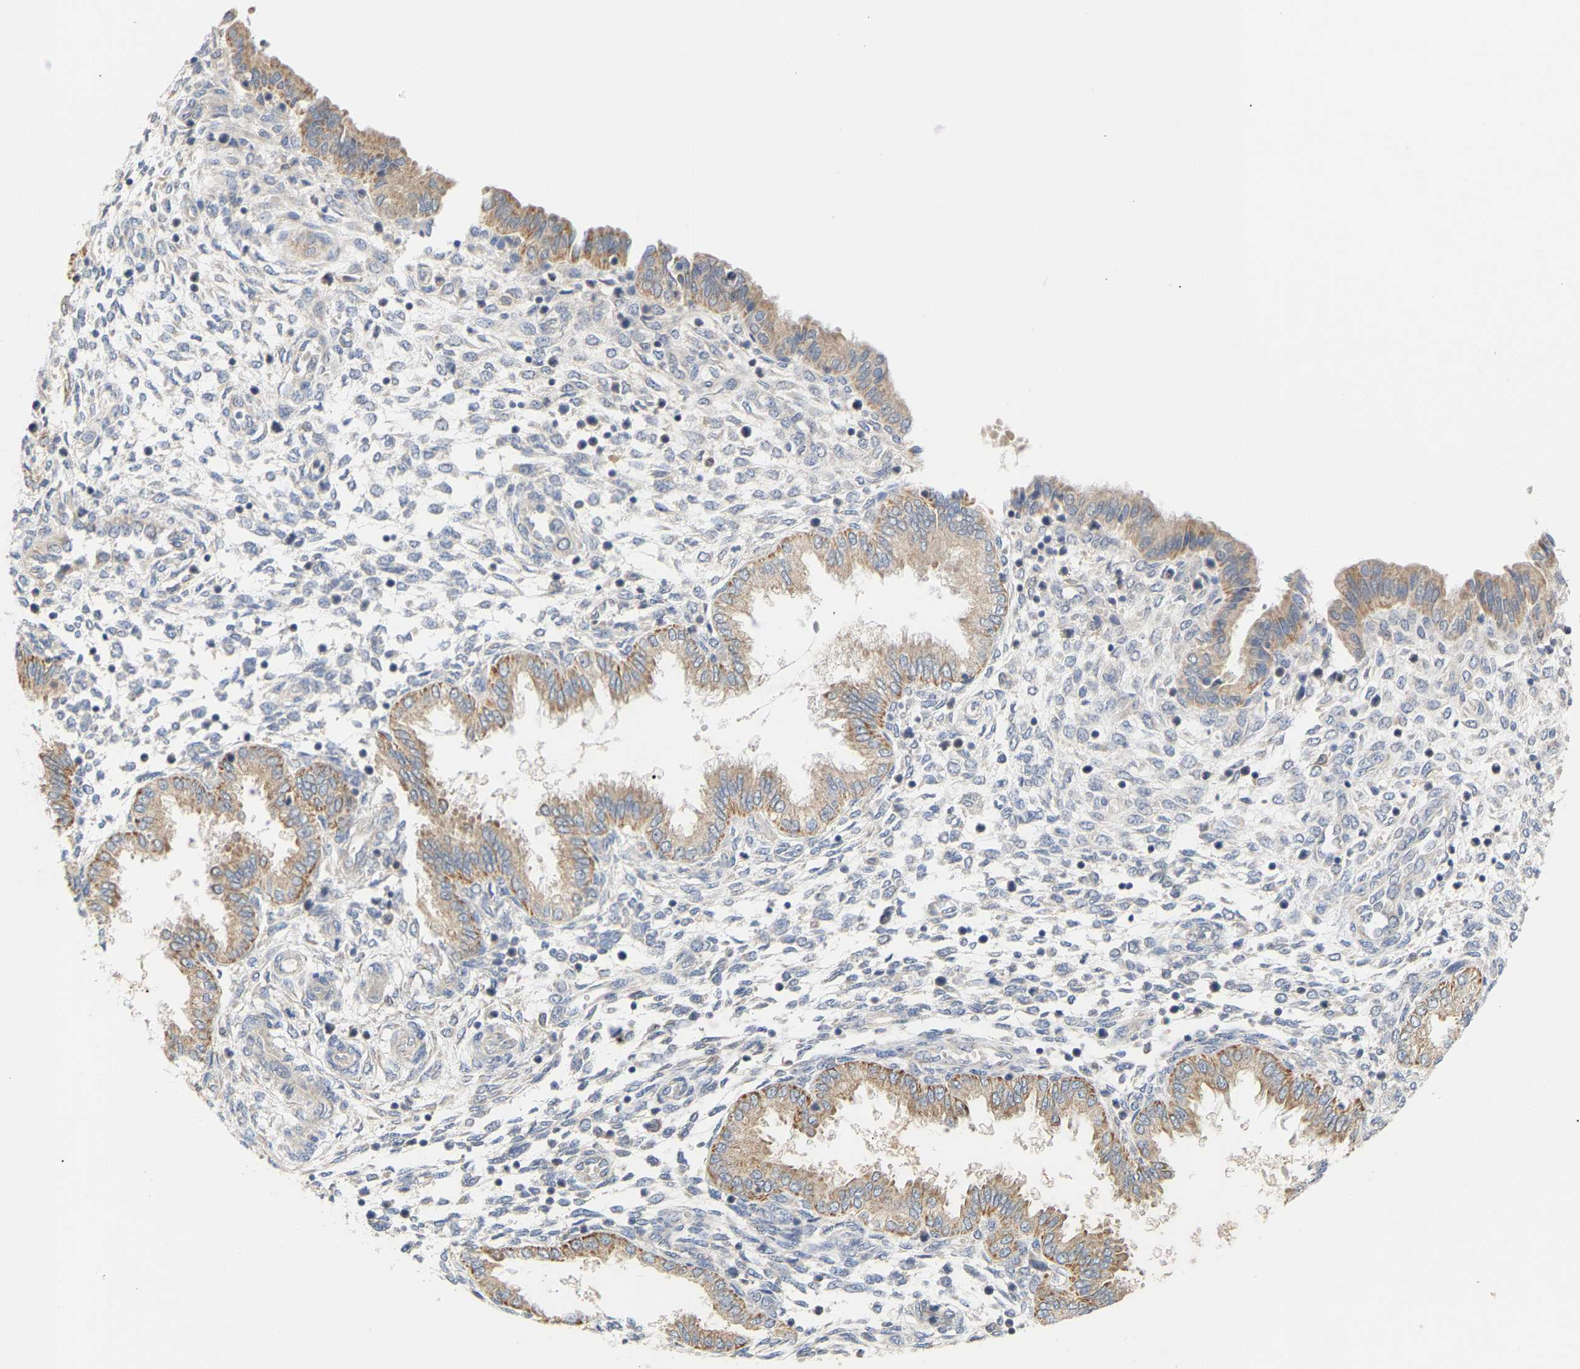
{"staining": {"intensity": "weak", "quantity": "<25%", "location": "cytoplasmic/membranous"}, "tissue": "endometrium", "cell_type": "Cells in endometrial stroma", "image_type": "normal", "snomed": [{"axis": "morphology", "description": "Normal tissue, NOS"}, {"axis": "topography", "description": "Endometrium"}], "caption": "Cells in endometrial stroma show no significant staining in unremarkable endometrium. (Immunohistochemistry (ihc), brightfield microscopy, high magnification).", "gene": "TPMT", "patient": {"sex": "female", "age": 33}}